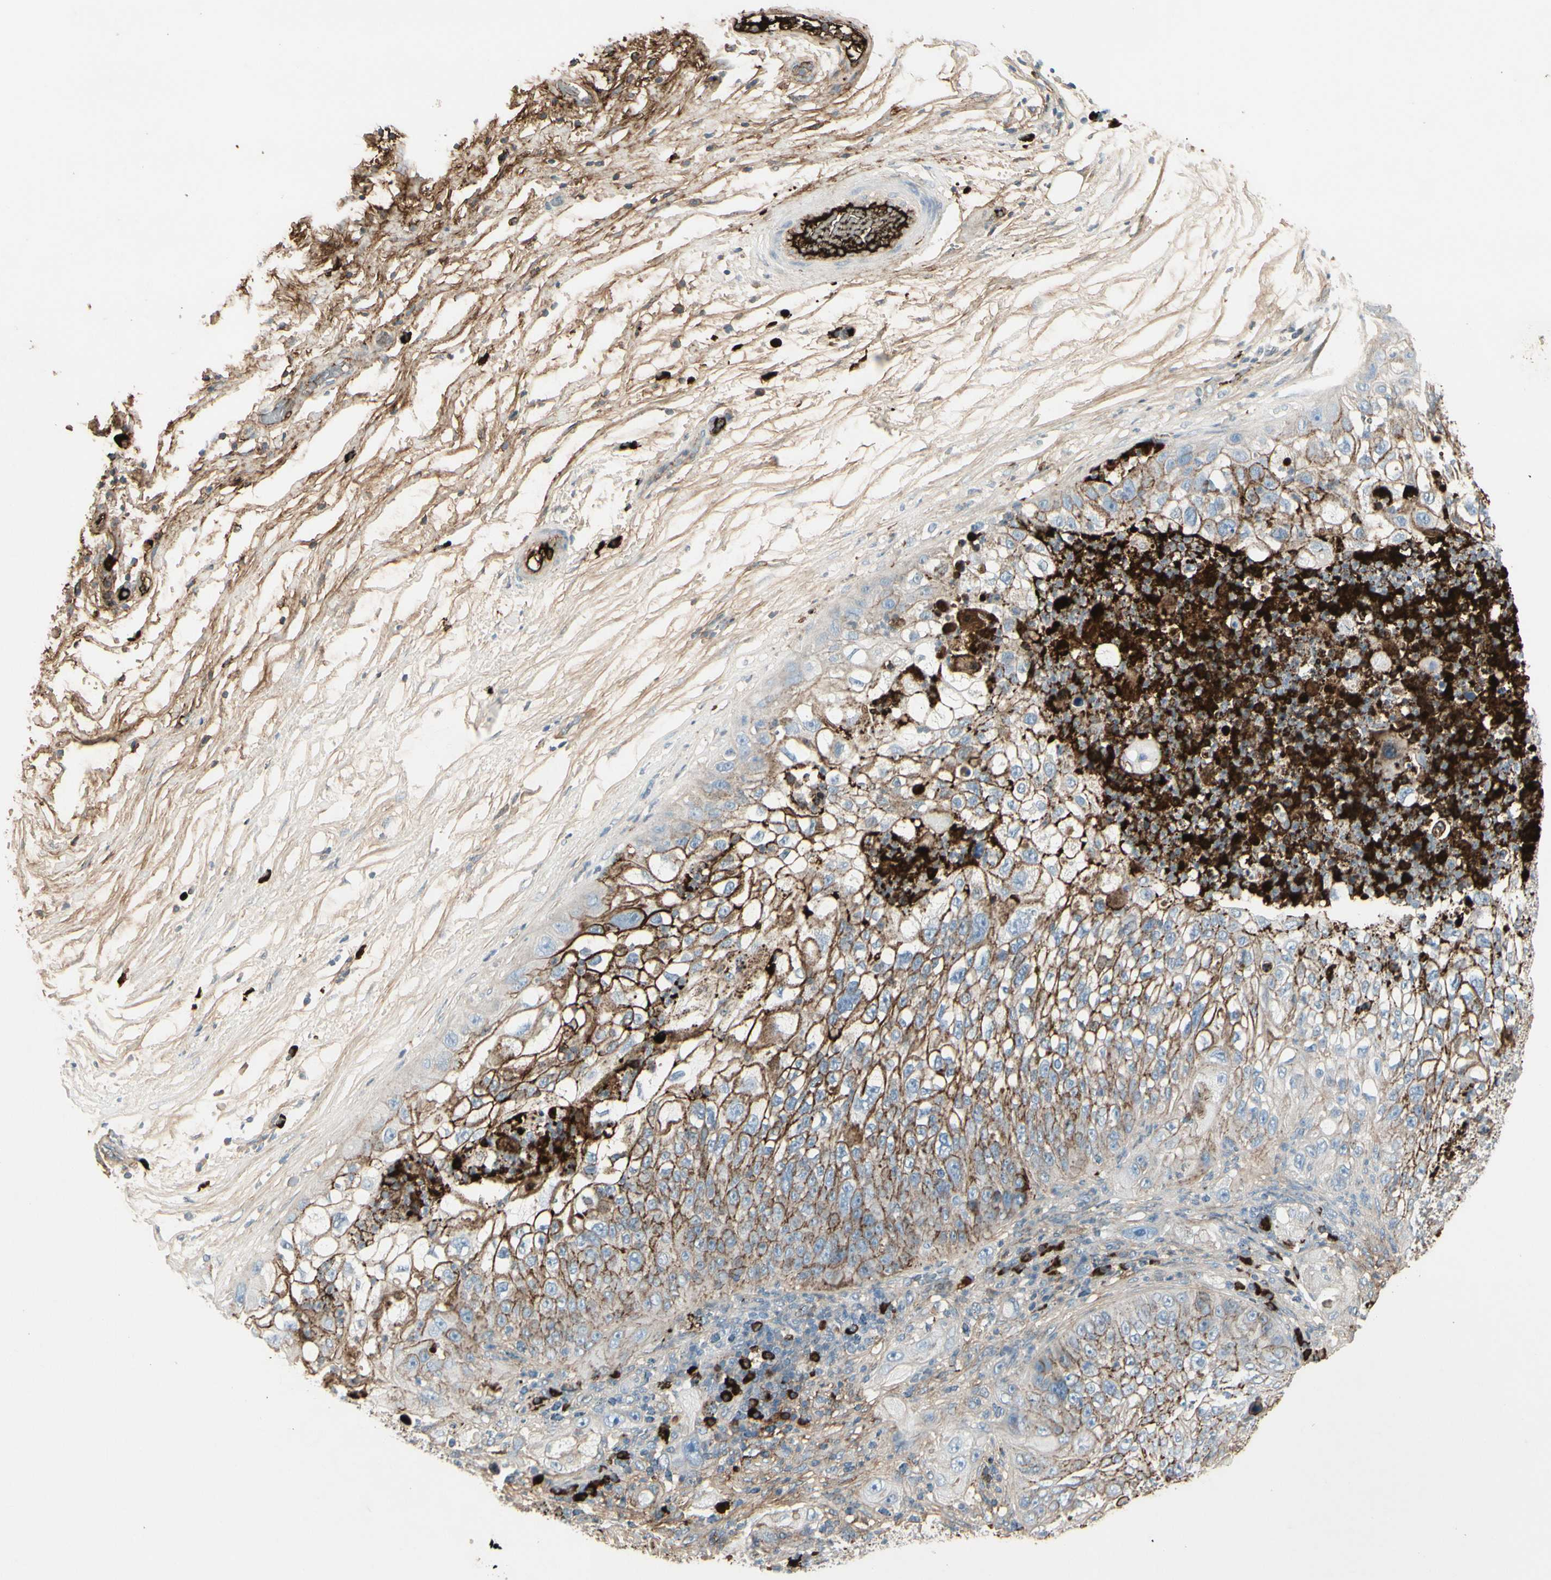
{"staining": {"intensity": "moderate", "quantity": "25%-75%", "location": "cytoplasmic/membranous"}, "tissue": "lung cancer", "cell_type": "Tumor cells", "image_type": "cancer", "snomed": [{"axis": "morphology", "description": "Inflammation, NOS"}, {"axis": "morphology", "description": "Squamous cell carcinoma, NOS"}, {"axis": "topography", "description": "Lymph node"}, {"axis": "topography", "description": "Soft tissue"}, {"axis": "topography", "description": "Lung"}], "caption": "IHC of human lung cancer reveals medium levels of moderate cytoplasmic/membranous expression in about 25%-75% of tumor cells. Using DAB (3,3'-diaminobenzidine) (brown) and hematoxylin (blue) stains, captured at high magnification using brightfield microscopy.", "gene": "IGHG1", "patient": {"sex": "male", "age": 66}}